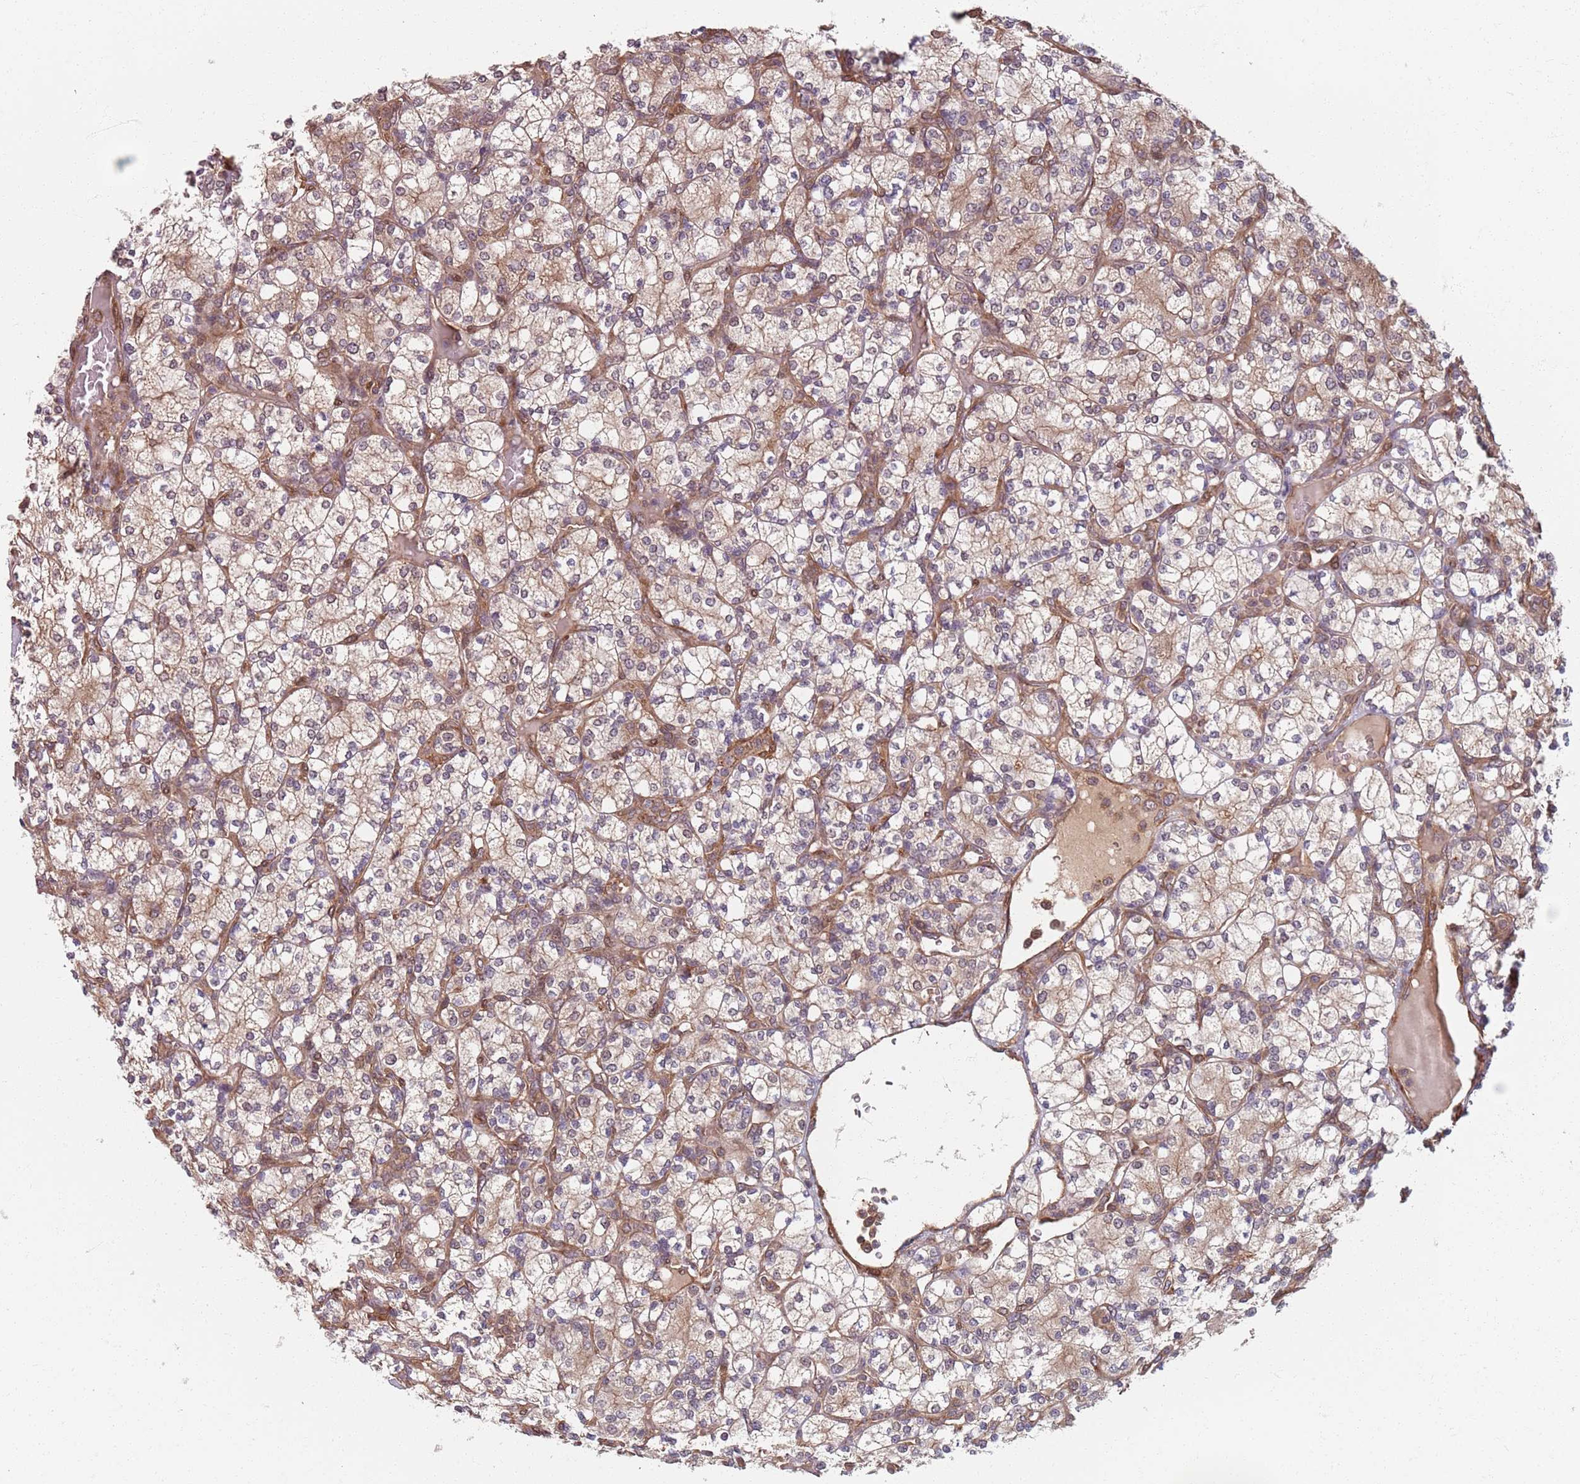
{"staining": {"intensity": "moderate", "quantity": ">75%", "location": "cytoplasmic/membranous"}, "tissue": "renal cancer", "cell_type": "Tumor cells", "image_type": "cancer", "snomed": [{"axis": "morphology", "description": "Adenocarcinoma, NOS"}, {"axis": "topography", "description": "Kidney"}], "caption": "High-power microscopy captured an immunohistochemistry photomicrograph of renal cancer, revealing moderate cytoplasmic/membranous staining in about >75% of tumor cells.", "gene": "NOTCH3", "patient": {"sex": "male", "age": 77}}